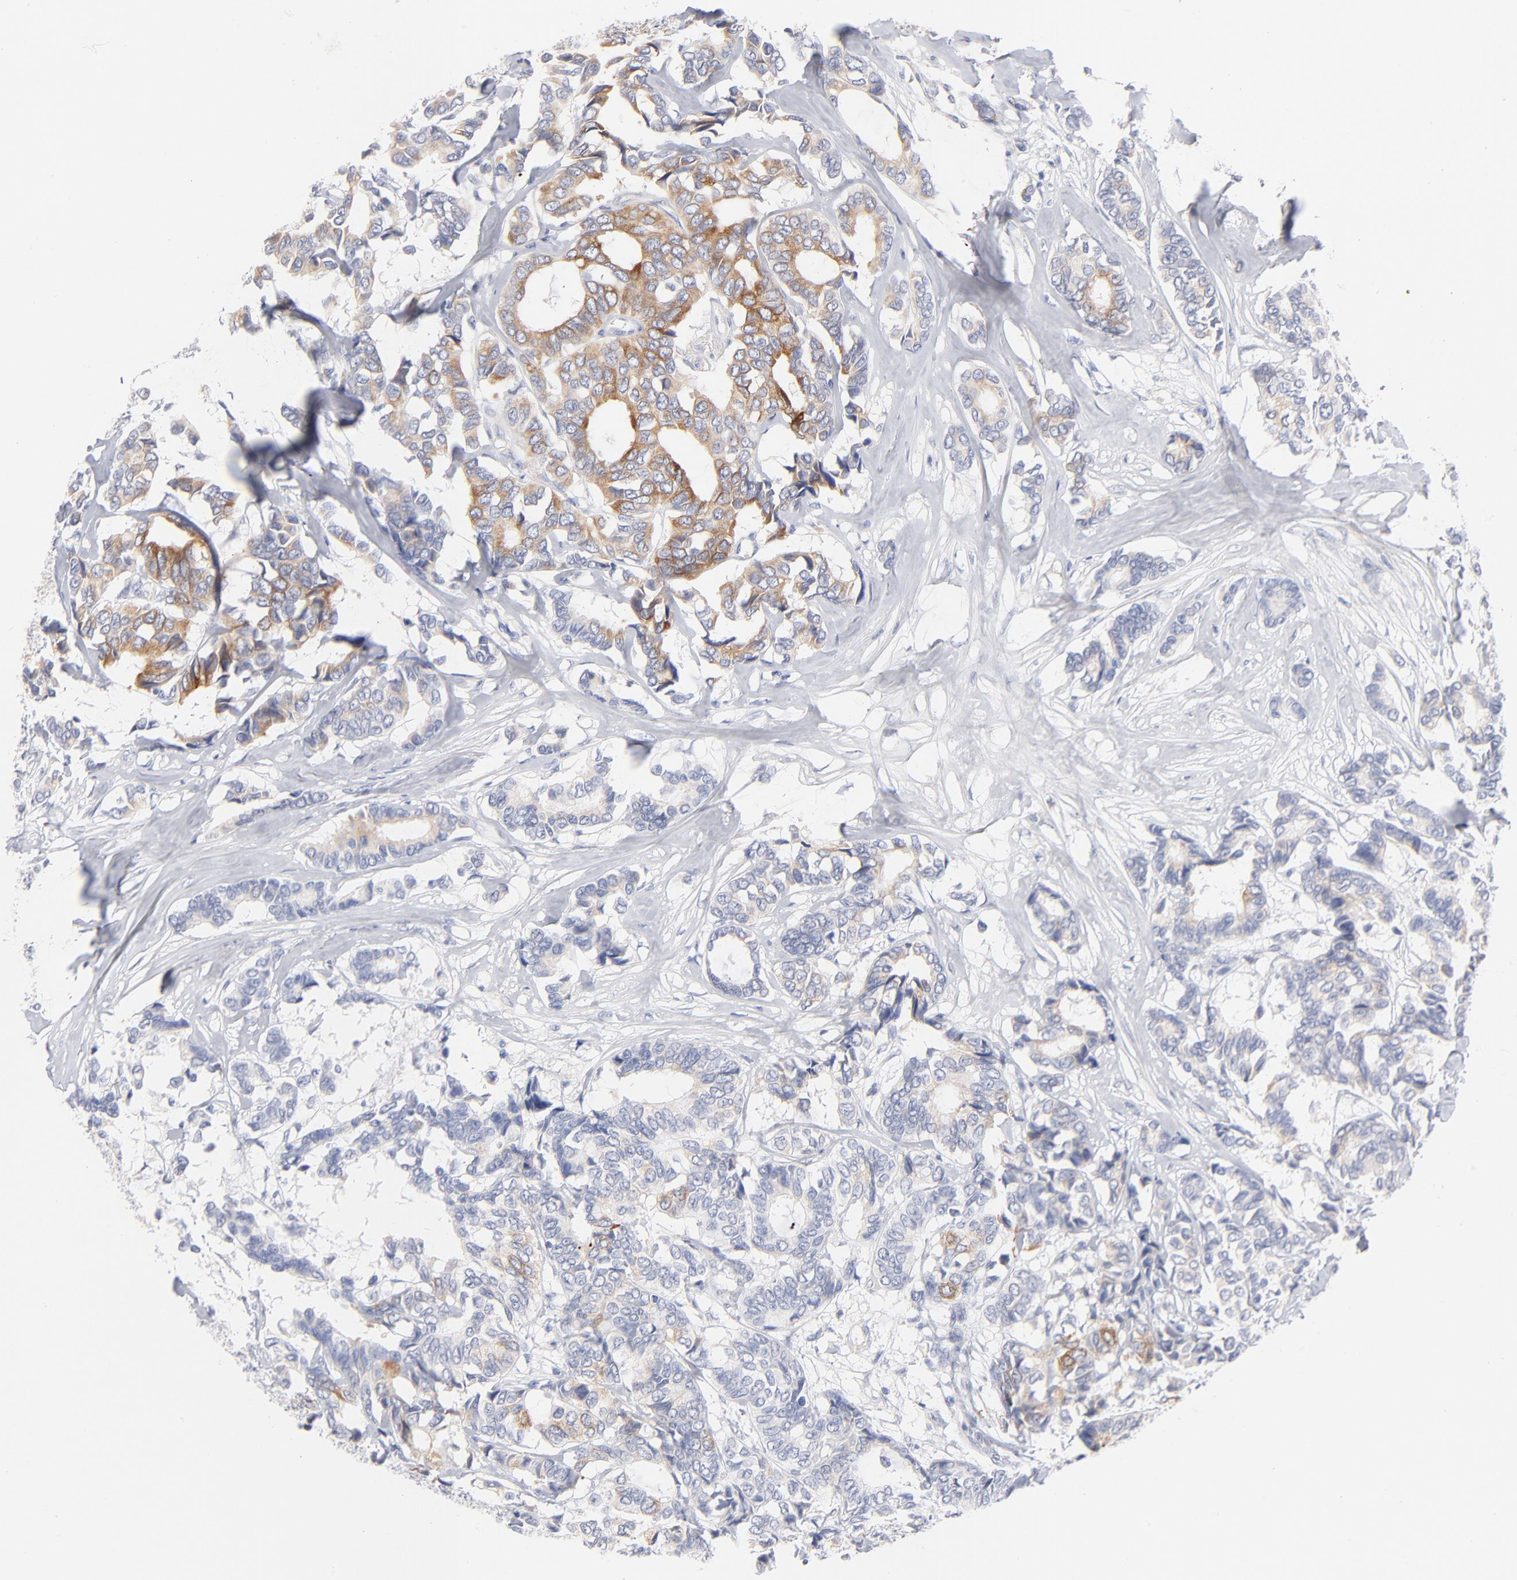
{"staining": {"intensity": "moderate", "quantity": "<25%", "location": "cytoplasmic/membranous"}, "tissue": "breast cancer", "cell_type": "Tumor cells", "image_type": "cancer", "snomed": [{"axis": "morphology", "description": "Duct carcinoma"}, {"axis": "topography", "description": "Breast"}], "caption": "There is low levels of moderate cytoplasmic/membranous staining in tumor cells of breast cancer, as demonstrated by immunohistochemical staining (brown color).", "gene": "MID1", "patient": {"sex": "female", "age": 87}}